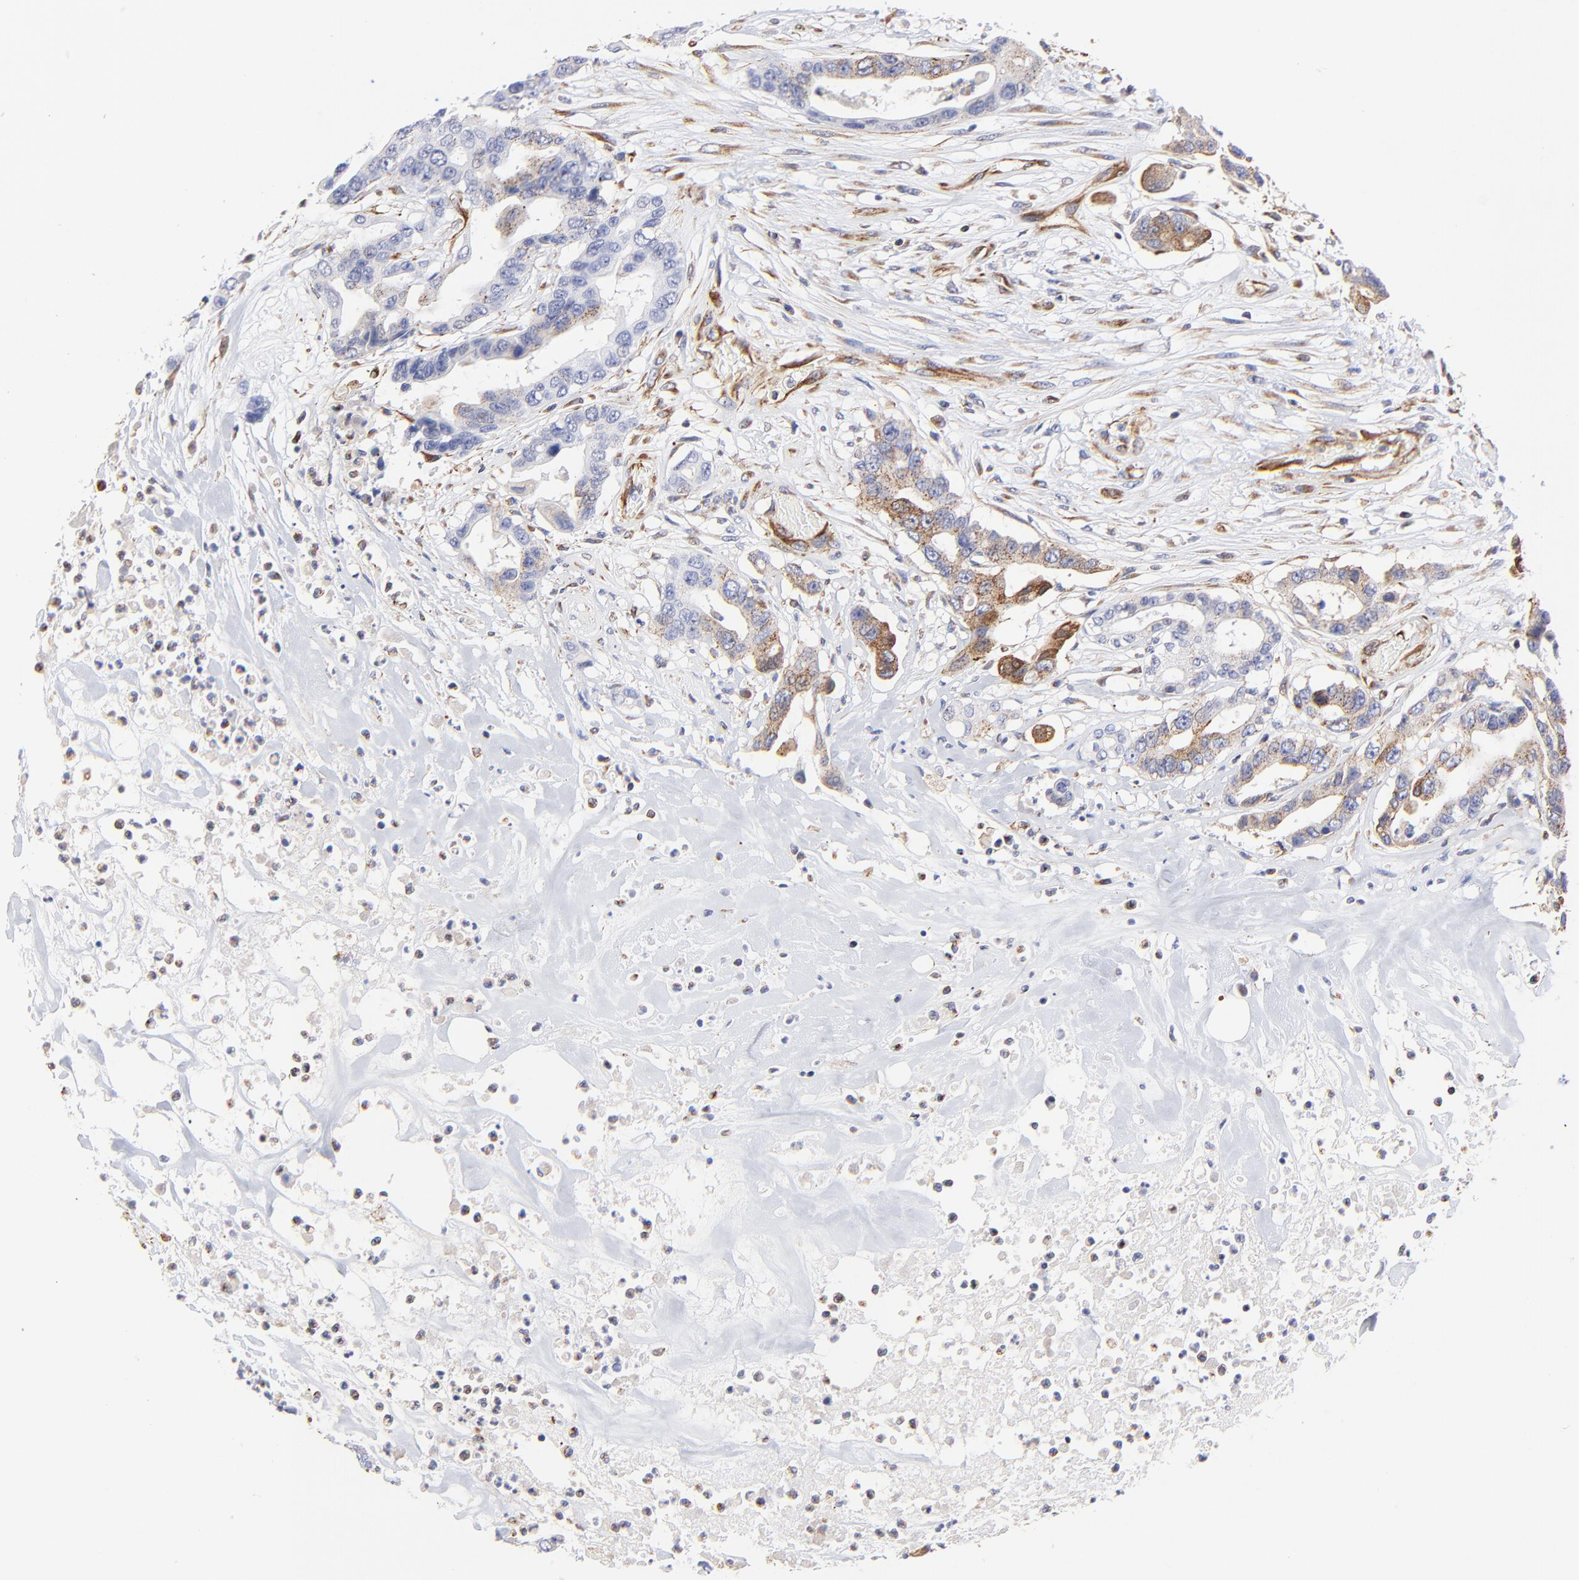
{"staining": {"intensity": "moderate", "quantity": "<25%", "location": "cytoplasmic/membranous"}, "tissue": "colorectal cancer", "cell_type": "Tumor cells", "image_type": "cancer", "snomed": [{"axis": "morphology", "description": "Adenocarcinoma, NOS"}, {"axis": "topography", "description": "Colon"}], "caption": "Protein staining of adenocarcinoma (colorectal) tissue reveals moderate cytoplasmic/membranous staining in about <25% of tumor cells.", "gene": "COX8C", "patient": {"sex": "female", "age": 70}}